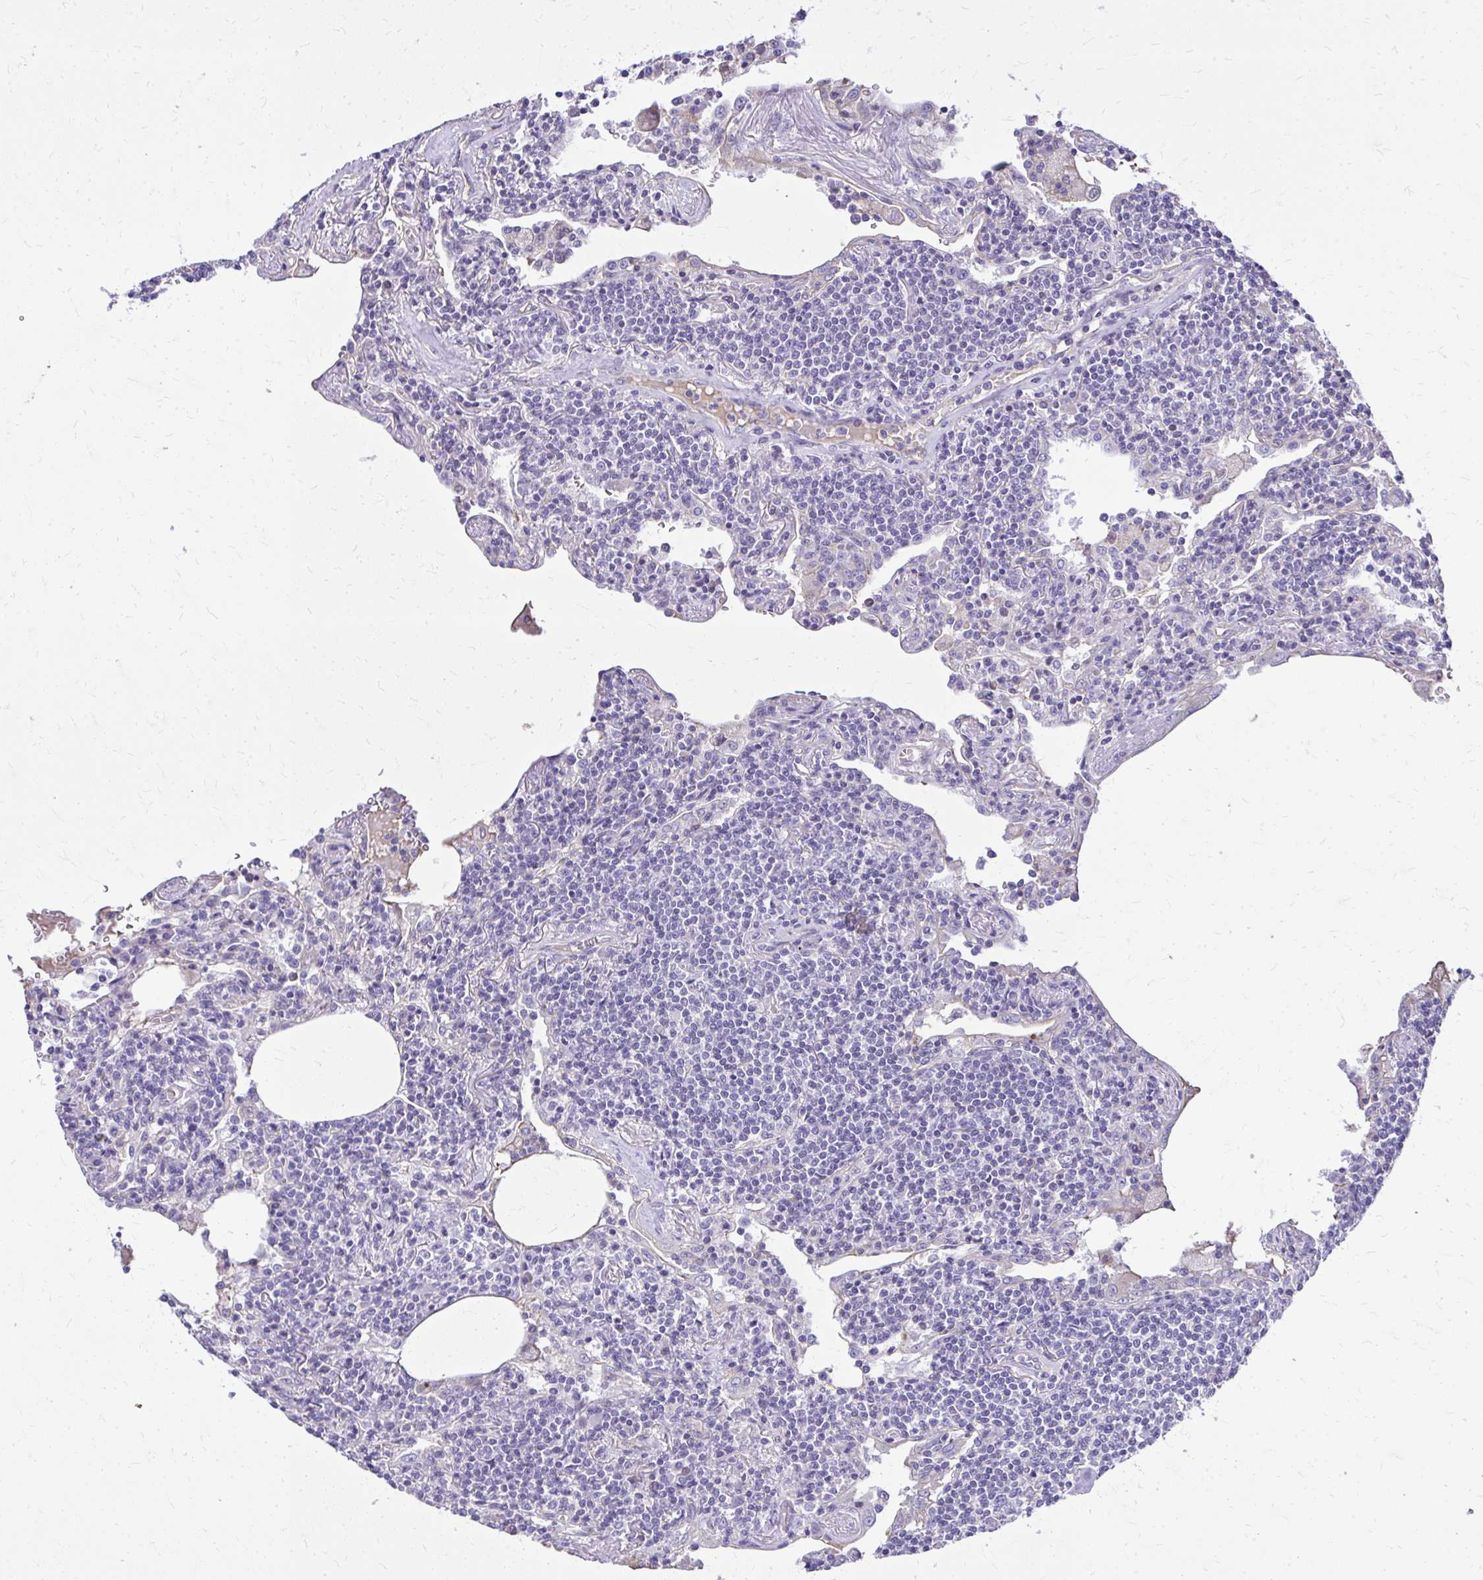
{"staining": {"intensity": "negative", "quantity": "none", "location": "none"}, "tissue": "lymphoma", "cell_type": "Tumor cells", "image_type": "cancer", "snomed": [{"axis": "morphology", "description": "Malignant lymphoma, non-Hodgkin's type, Low grade"}, {"axis": "topography", "description": "Lung"}], "caption": "The immunohistochemistry photomicrograph has no significant positivity in tumor cells of low-grade malignant lymphoma, non-Hodgkin's type tissue.", "gene": "RUNDC3B", "patient": {"sex": "female", "age": 71}}